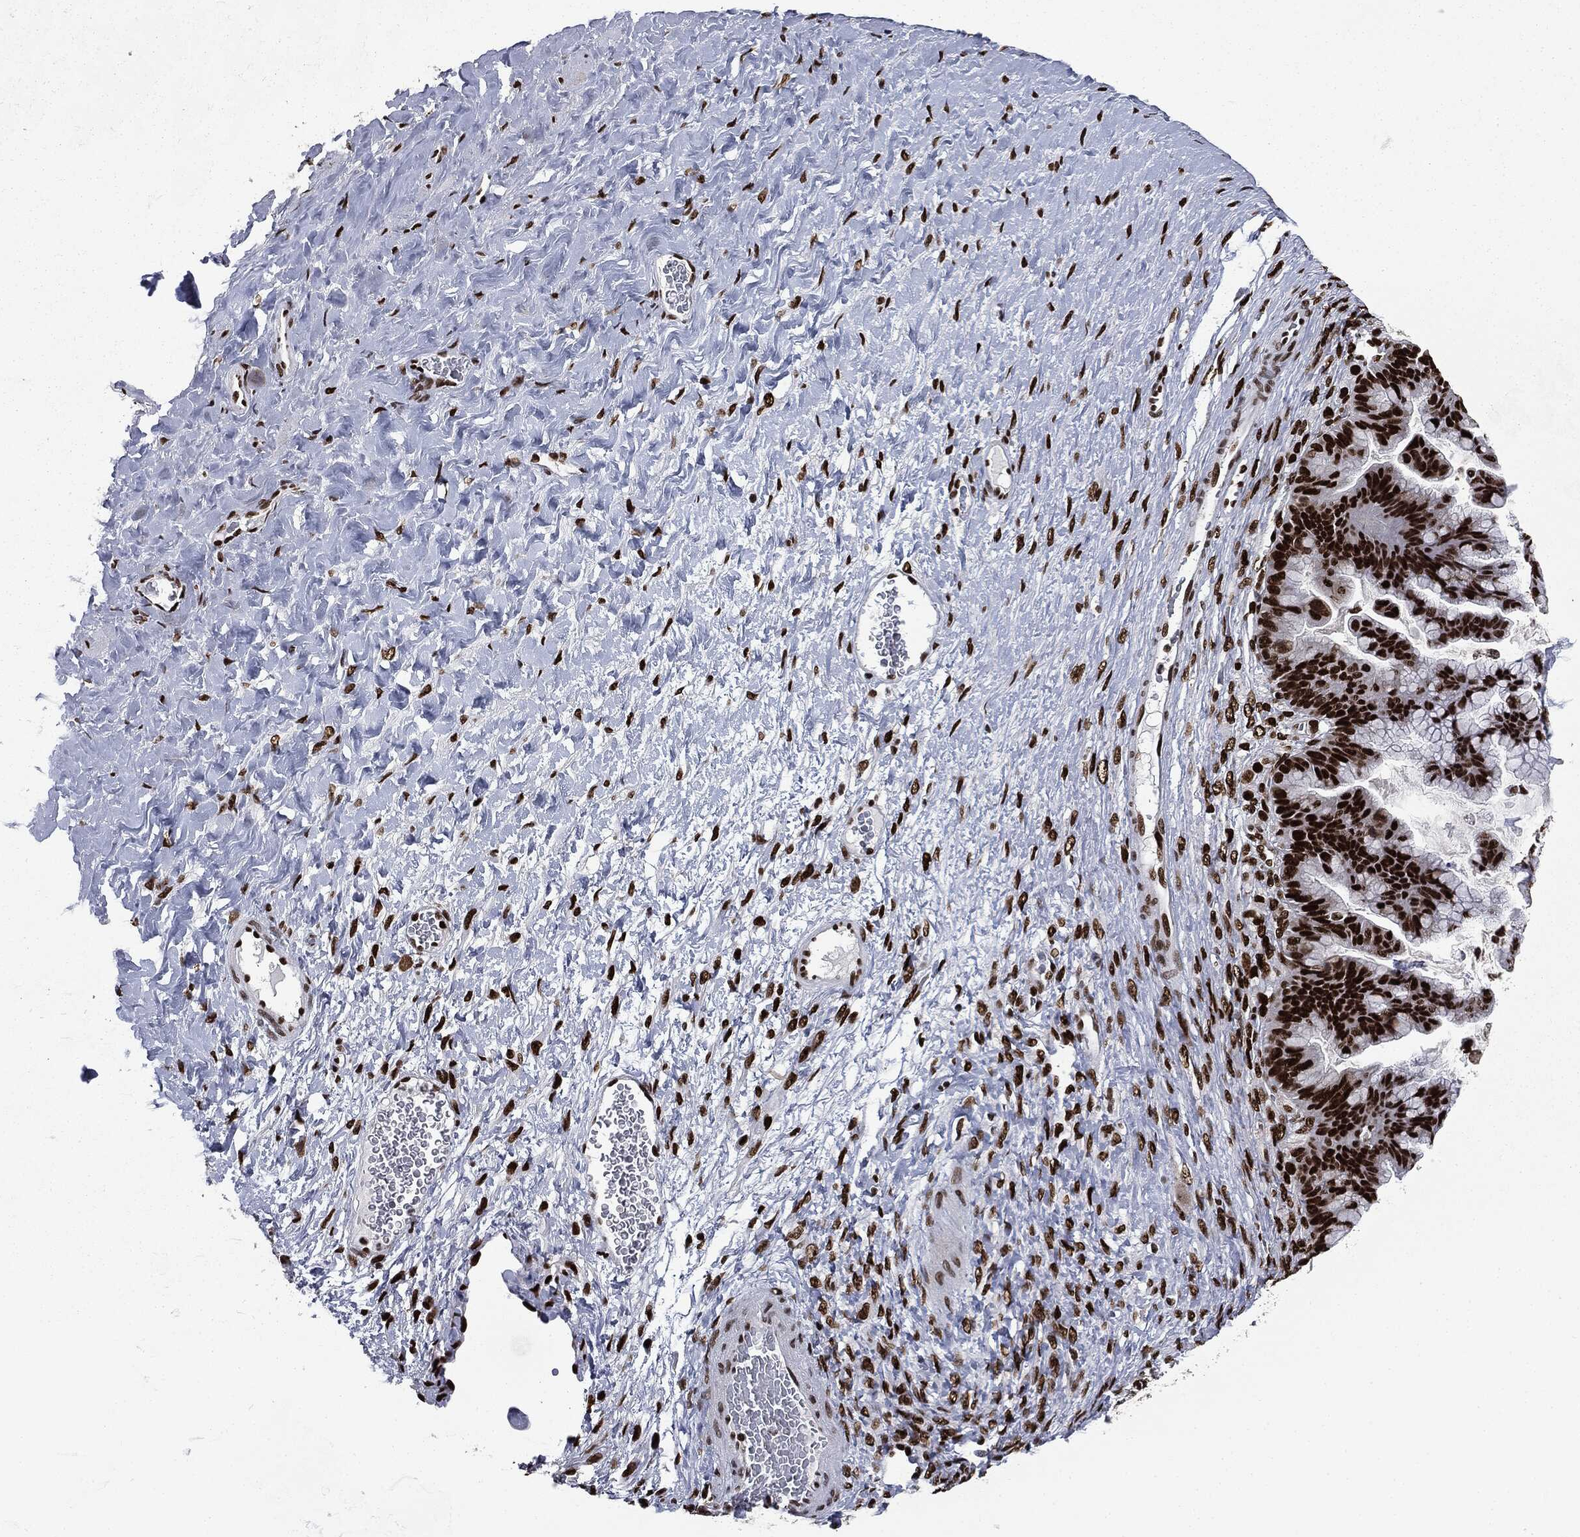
{"staining": {"intensity": "strong", "quantity": ">75%", "location": "nuclear"}, "tissue": "ovarian cancer", "cell_type": "Tumor cells", "image_type": "cancer", "snomed": [{"axis": "morphology", "description": "Cystadenocarcinoma, mucinous, NOS"}, {"axis": "topography", "description": "Ovary"}], "caption": "Ovarian cancer (mucinous cystadenocarcinoma) was stained to show a protein in brown. There is high levels of strong nuclear staining in about >75% of tumor cells.", "gene": "MSH2", "patient": {"sex": "female", "age": 67}}